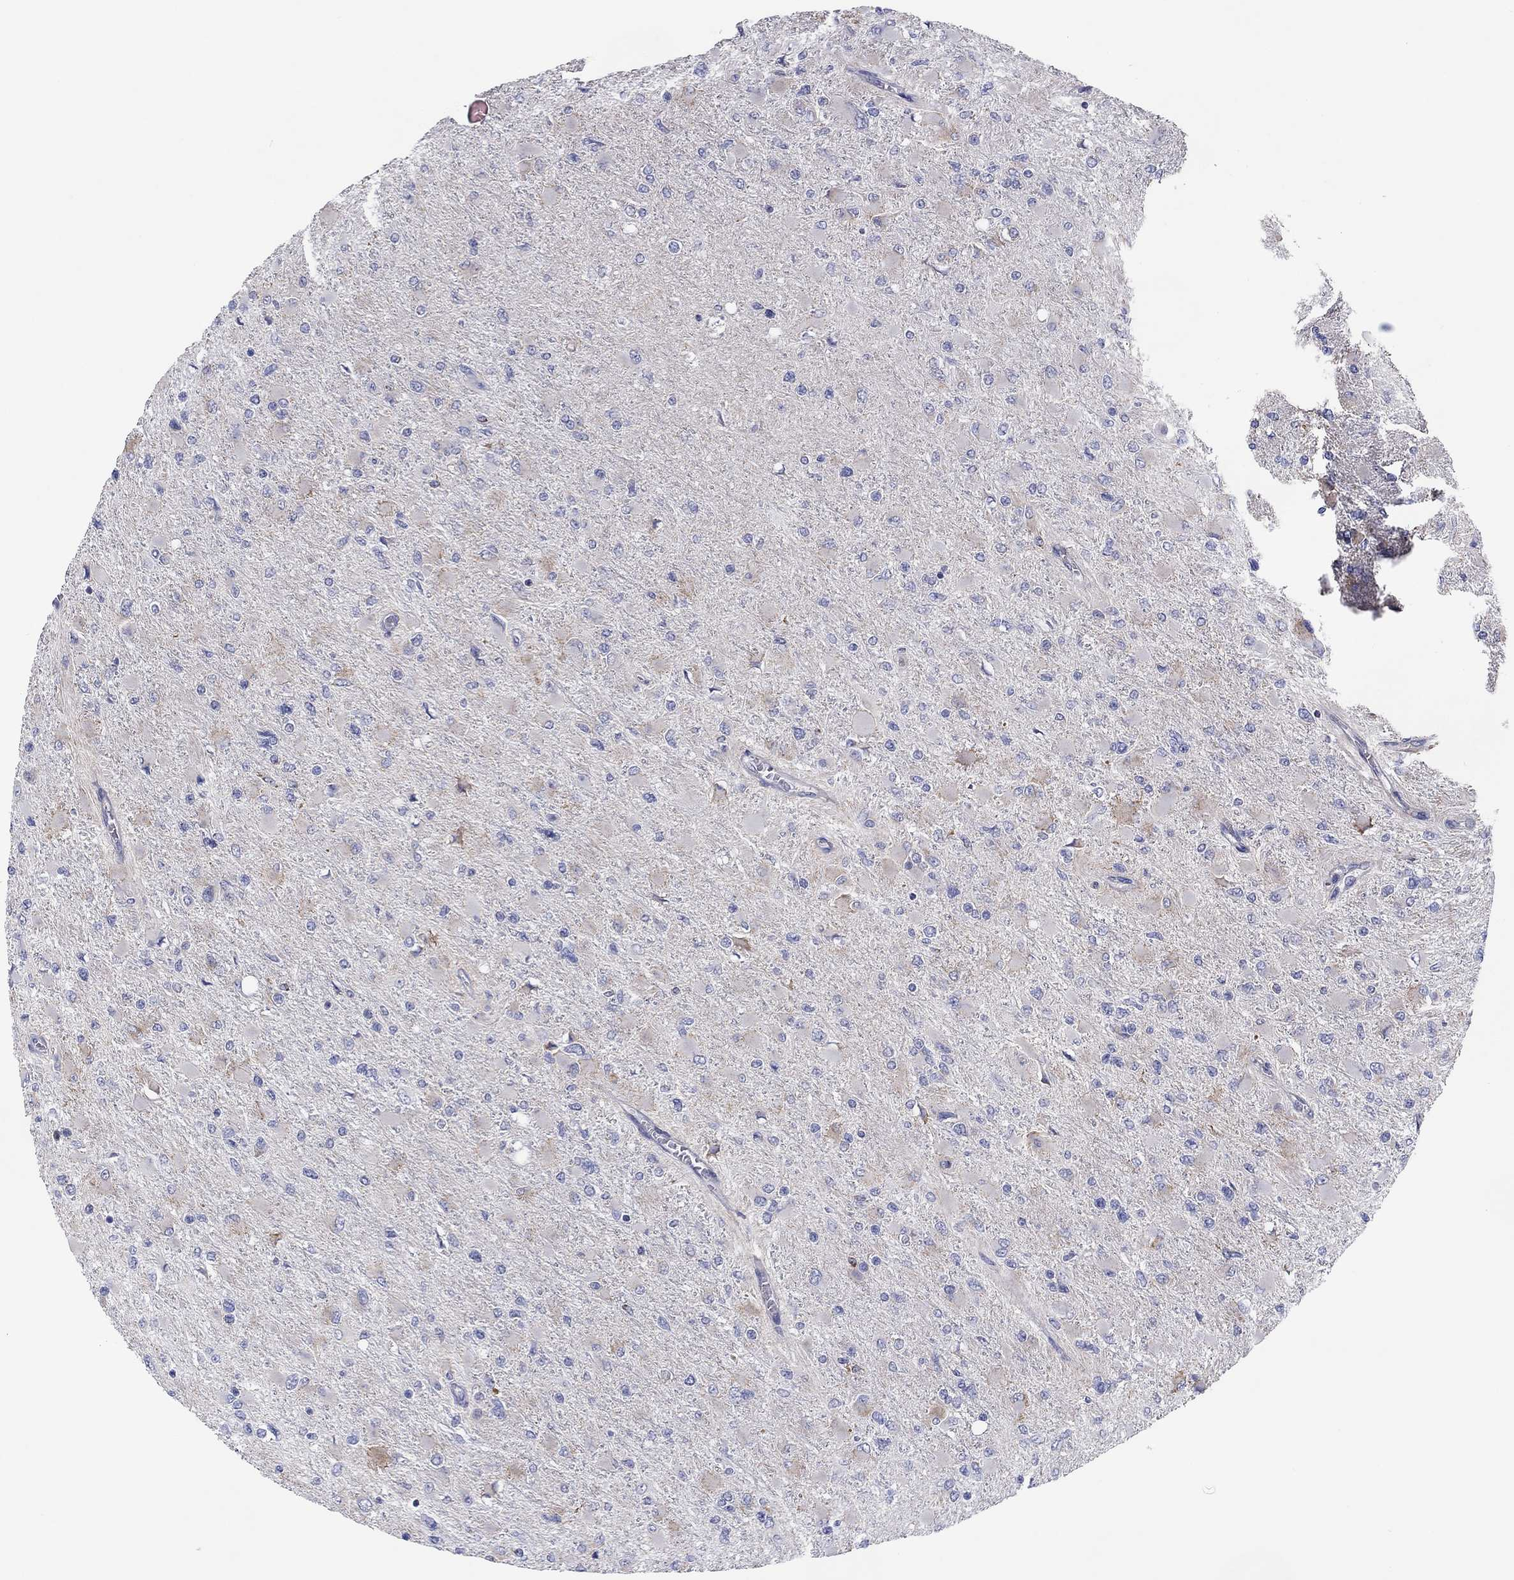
{"staining": {"intensity": "moderate", "quantity": "<25%", "location": "cytoplasmic/membranous"}, "tissue": "glioma", "cell_type": "Tumor cells", "image_type": "cancer", "snomed": [{"axis": "morphology", "description": "Glioma, malignant, High grade"}, {"axis": "topography", "description": "Cerebral cortex"}], "caption": "Immunohistochemistry histopathology image of human malignant glioma (high-grade) stained for a protein (brown), which exhibits low levels of moderate cytoplasmic/membranous staining in approximately <25% of tumor cells.", "gene": "MGST3", "patient": {"sex": "female", "age": 36}}